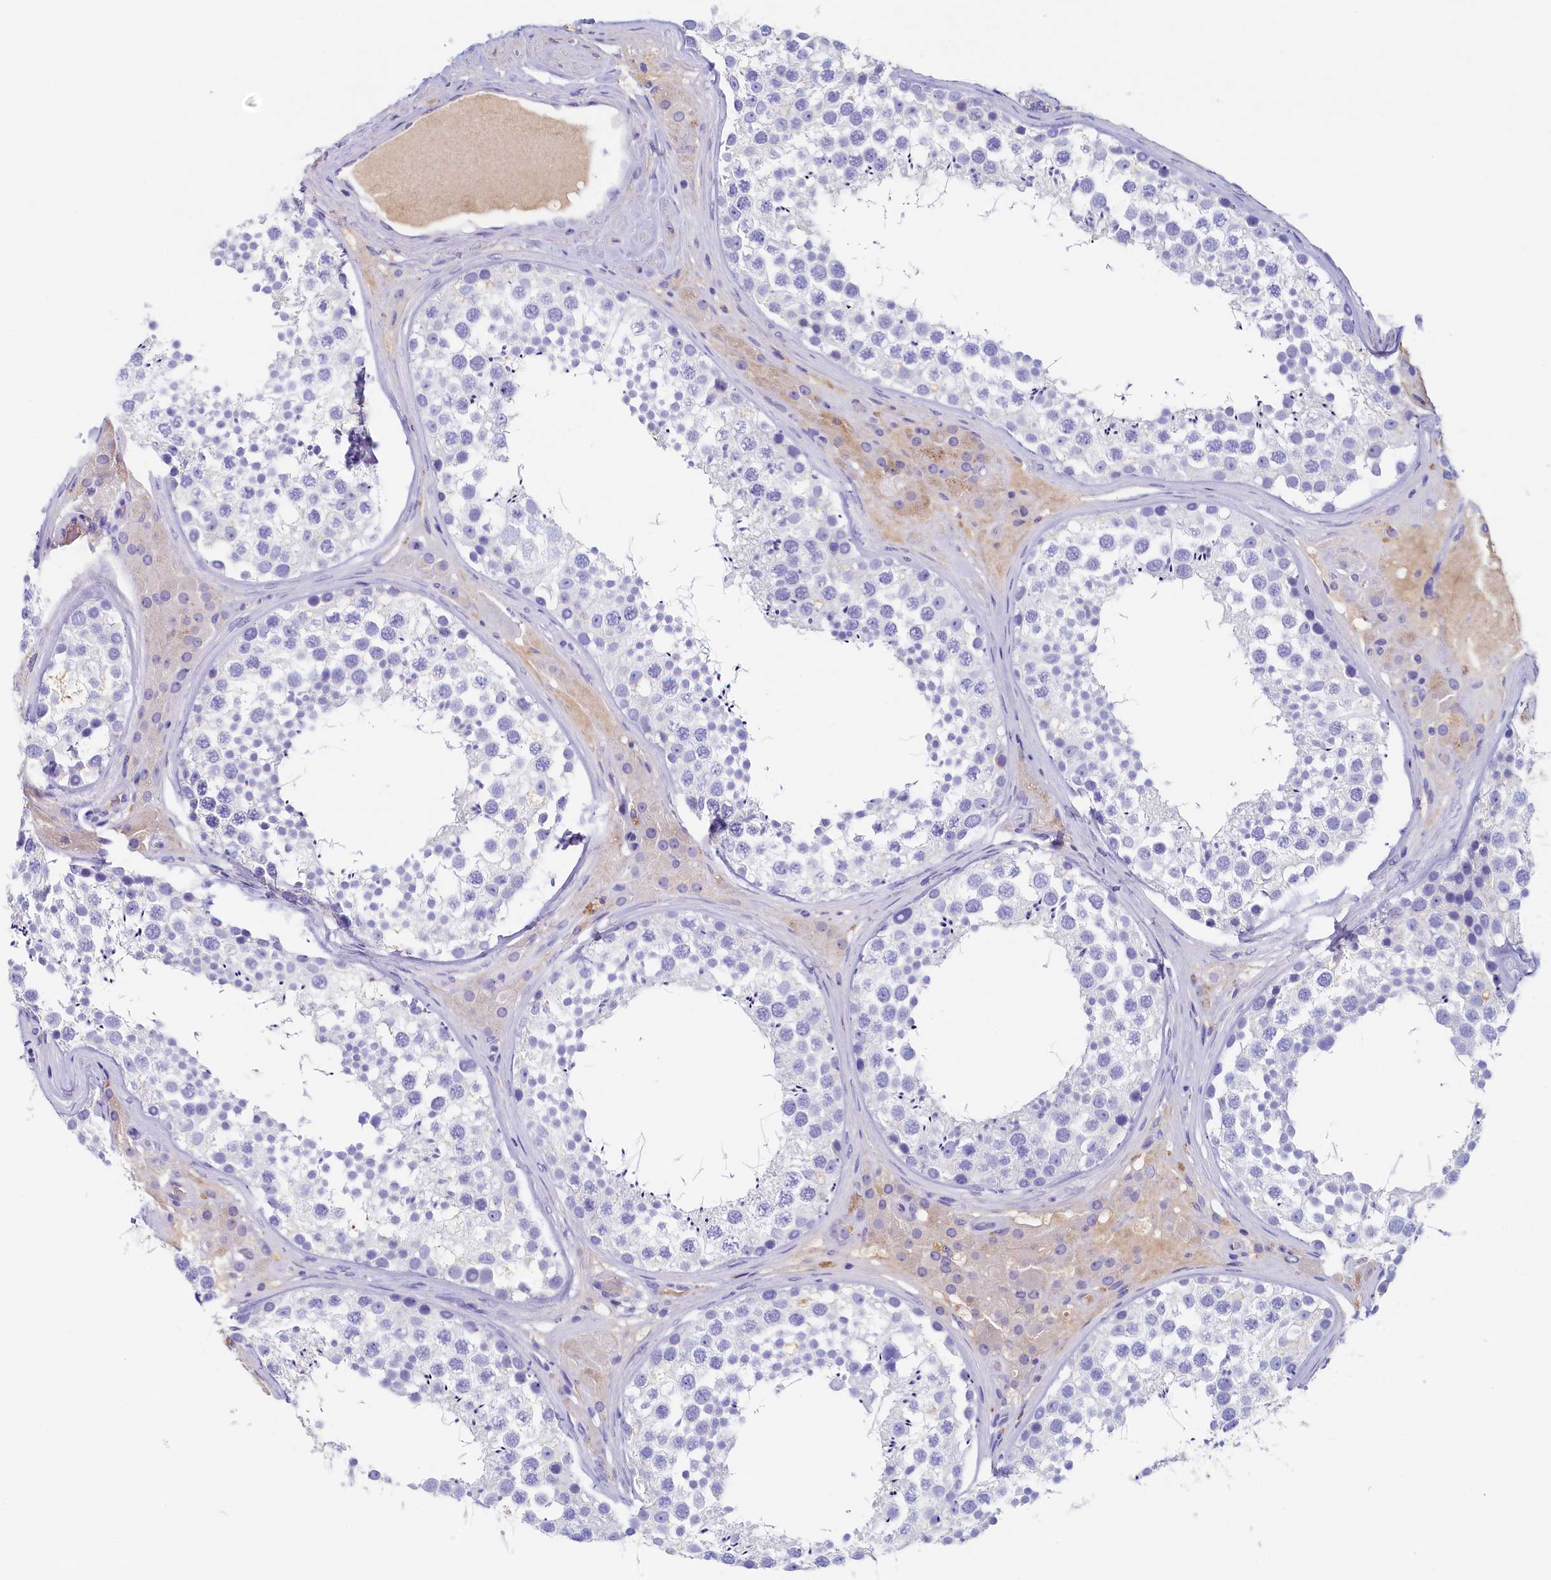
{"staining": {"intensity": "negative", "quantity": "none", "location": "none"}, "tissue": "testis", "cell_type": "Cells in seminiferous ducts", "image_type": "normal", "snomed": [{"axis": "morphology", "description": "Normal tissue, NOS"}, {"axis": "topography", "description": "Testis"}], "caption": "Cells in seminiferous ducts show no significant protein positivity in unremarkable testis.", "gene": "GUCA1C", "patient": {"sex": "male", "age": 46}}